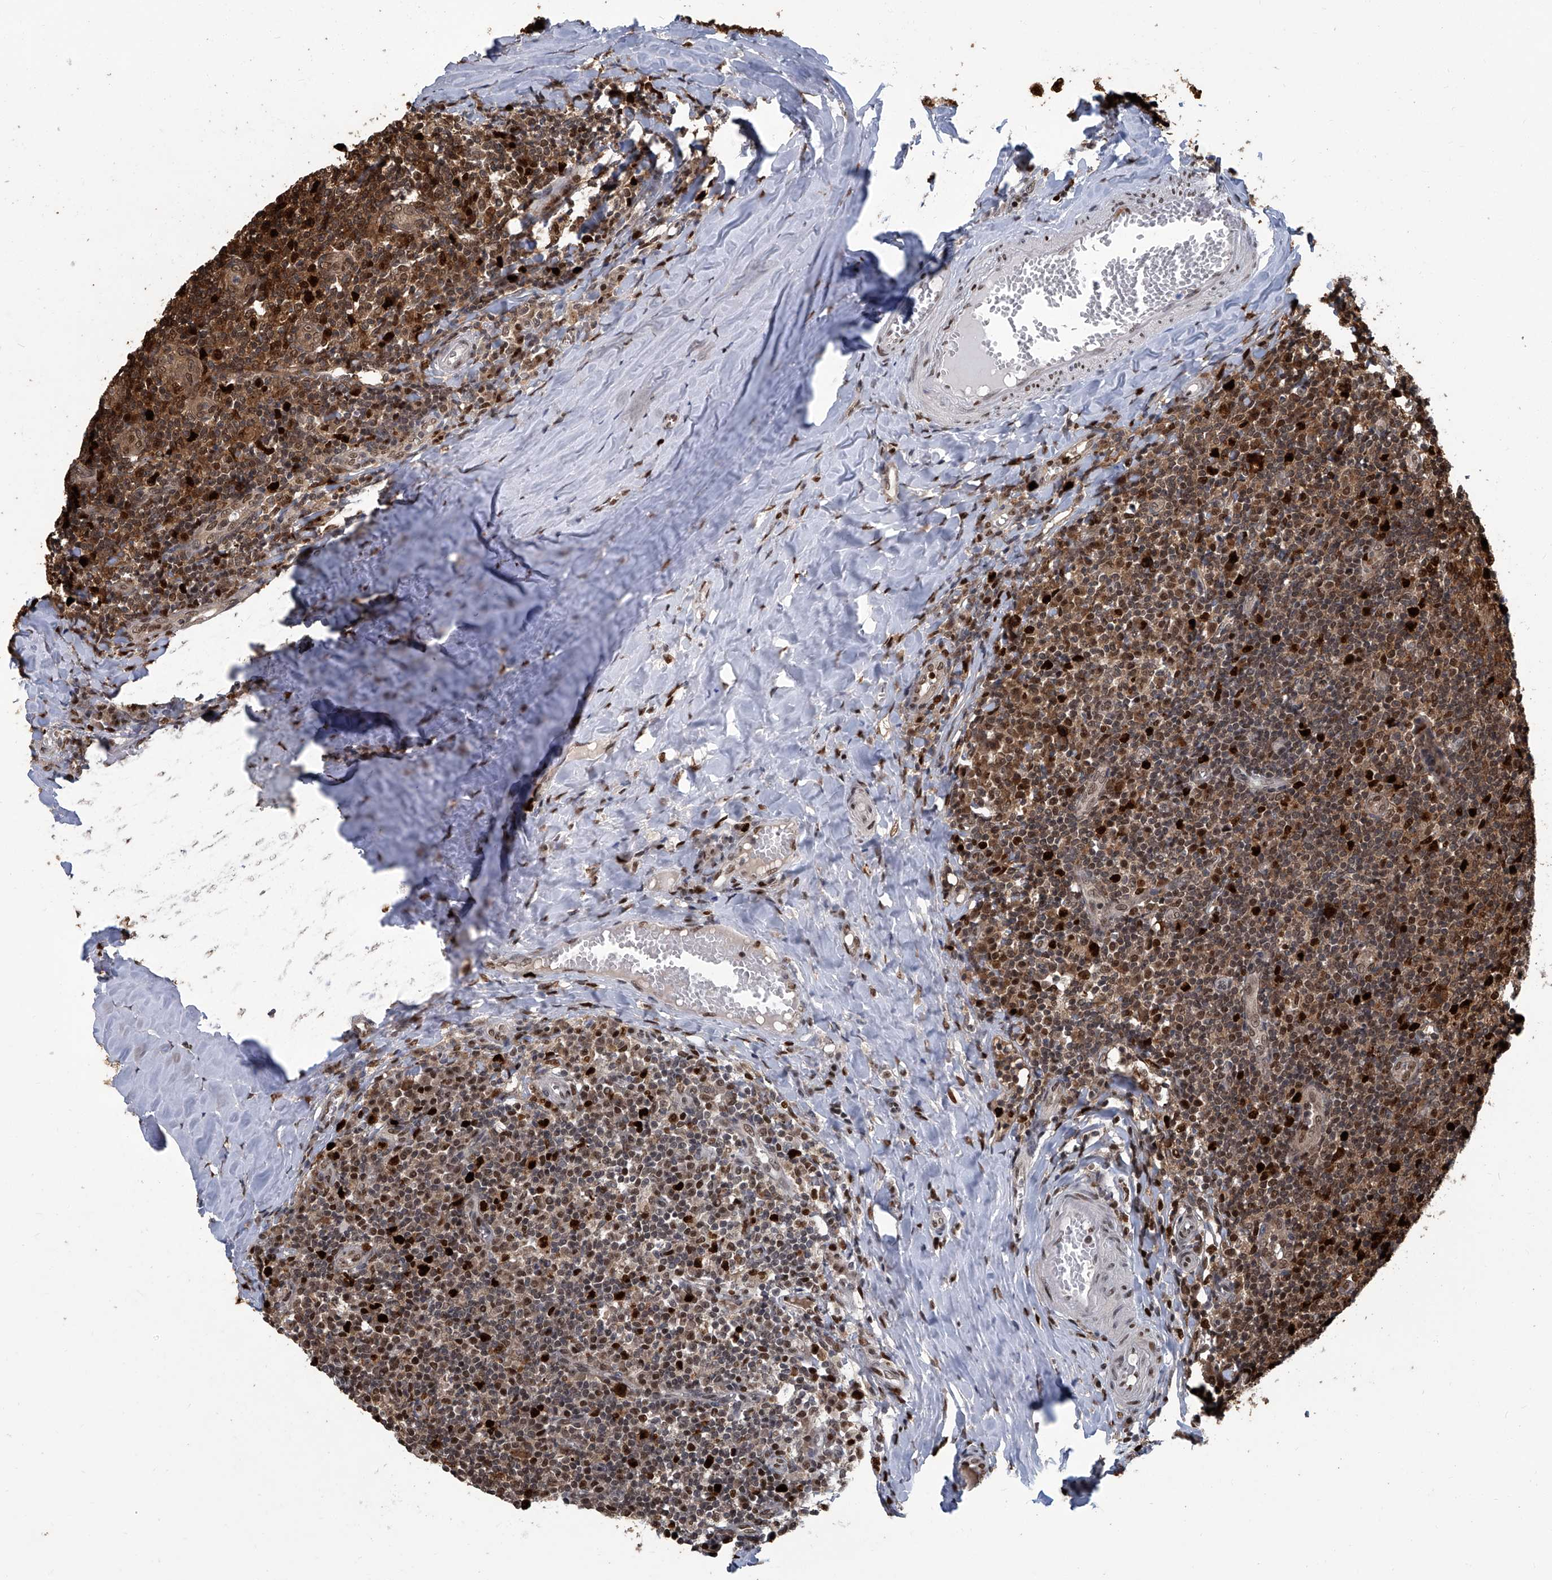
{"staining": {"intensity": "strong", "quantity": ">75%", "location": "cytoplasmic/membranous,nuclear"}, "tissue": "tonsil", "cell_type": "Germinal center cells", "image_type": "normal", "snomed": [{"axis": "morphology", "description": "Normal tissue, NOS"}, {"axis": "topography", "description": "Tonsil"}], "caption": "Immunohistochemical staining of benign human tonsil shows high levels of strong cytoplasmic/membranous,nuclear staining in approximately >75% of germinal center cells. (Stains: DAB in brown, nuclei in blue, Microscopy: brightfield microscopy at high magnification).", "gene": "PCNA", "patient": {"sex": "female", "age": 19}}